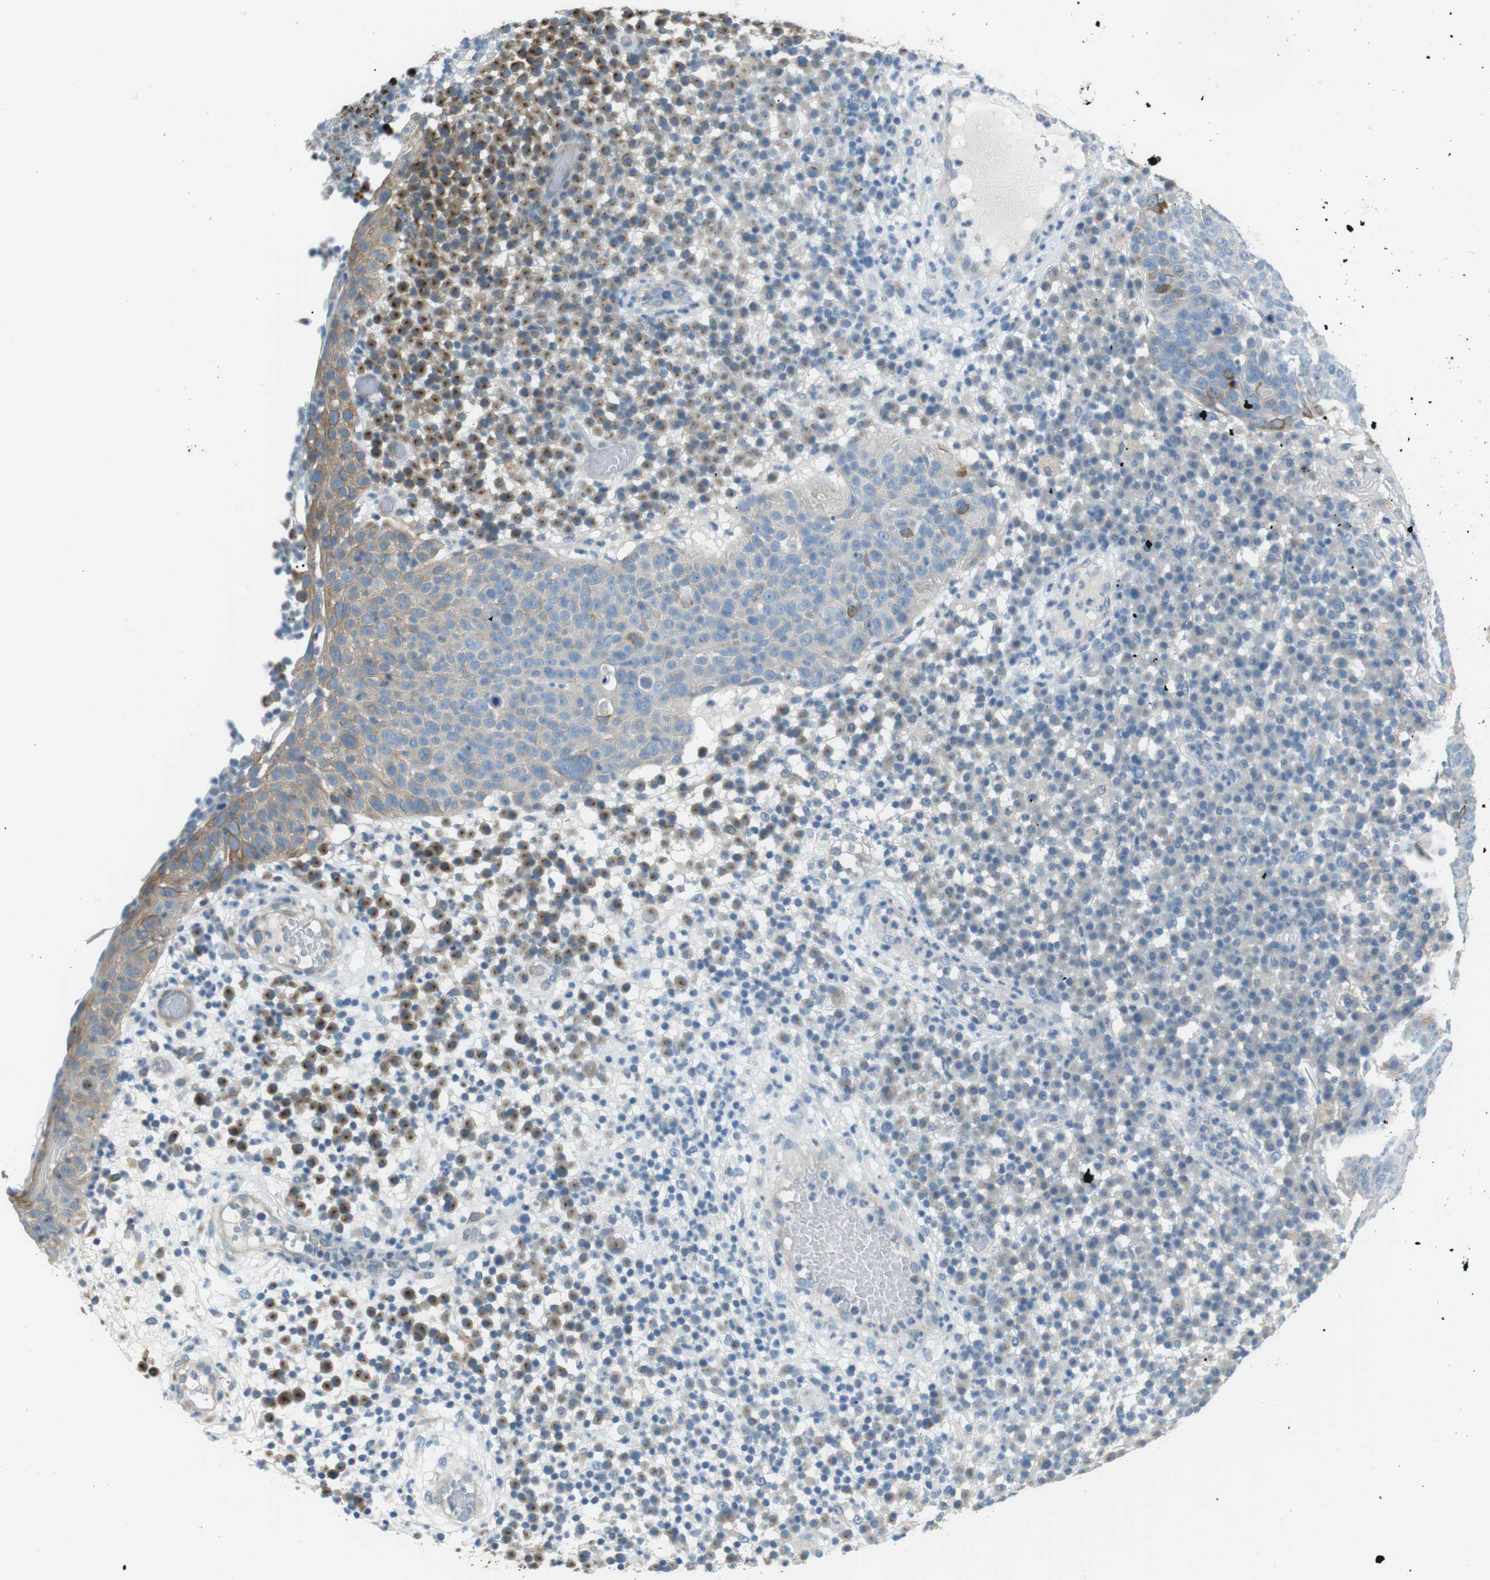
{"staining": {"intensity": "negative", "quantity": "none", "location": "none"}, "tissue": "skin cancer", "cell_type": "Tumor cells", "image_type": "cancer", "snomed": [{"axis": "morphology", "description": "Squamous cell carcinoma in situ, NOS"}, {"axis": "morphology", "description": "Squamous cell carcinoma, NOS"}, {"axis": "topography", "description": "Skin"}], "caption": "Human squamous cell carcinoma (skin) stained for a protein using IHC shows no positivity in tumor cells.", "gene": "CDH26", "patient": {"sex": "male", "age": 93}}